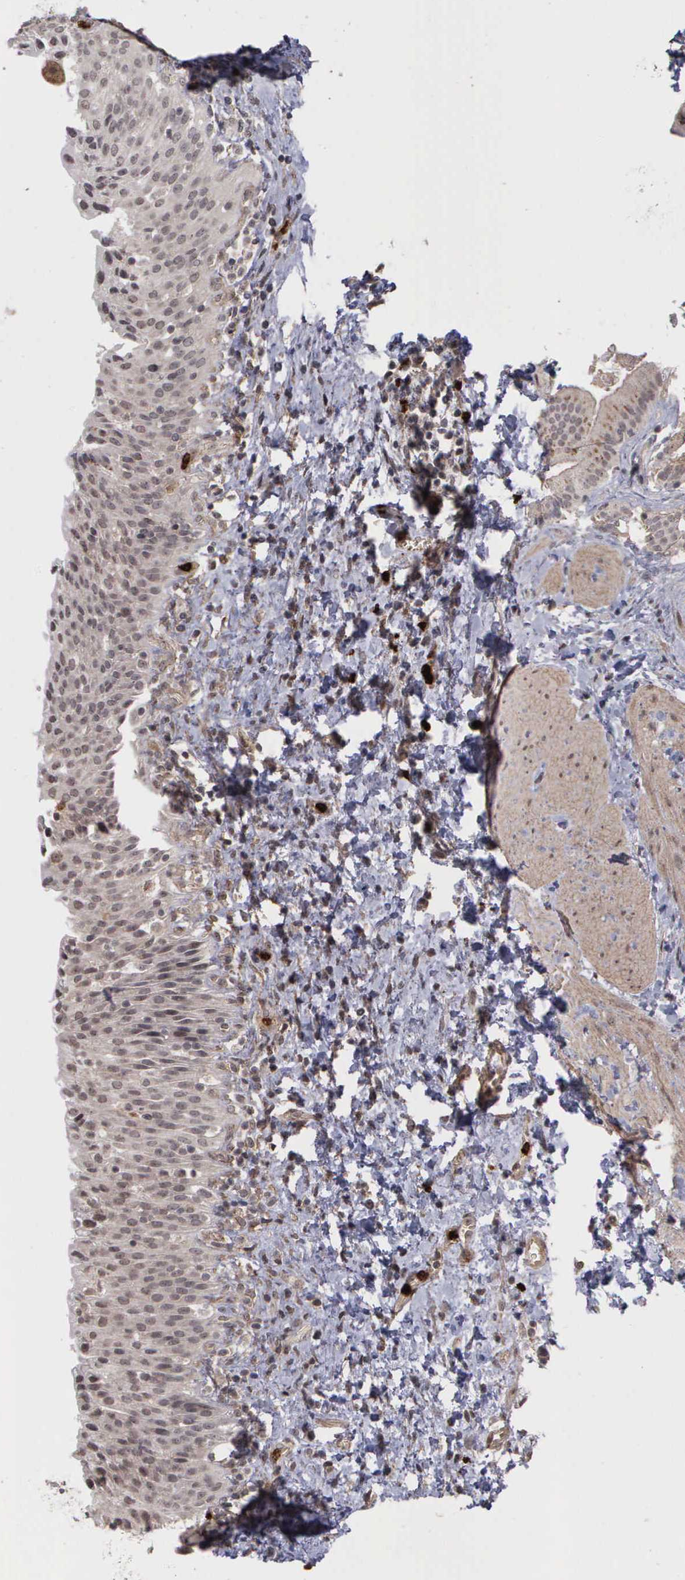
{"staining": {"intensity": "negative", "quantity": "none", "location": "none"}, "tissue": "urinary bladder", "cell_type": "Urothelial cells", "image_type": "normal", "snomed": [{"axis": "morphology", "description": "Normal tissue, NOS"}, {"axis": "topography", "description": "Urinary bladder"}], "caption": "Benign urinary bladder was stained to show a protein in brown. There is no significant expression in urothelial cells. Brightfield microscopy of immunohistochemistry (IHC) stained with DAB (3,3'-diaminobenzidine) (brown) and hematoxylin (blue), captured at high magnification.", "gene": "MMP9", "patient": {"sex": "male", "age": 51}}